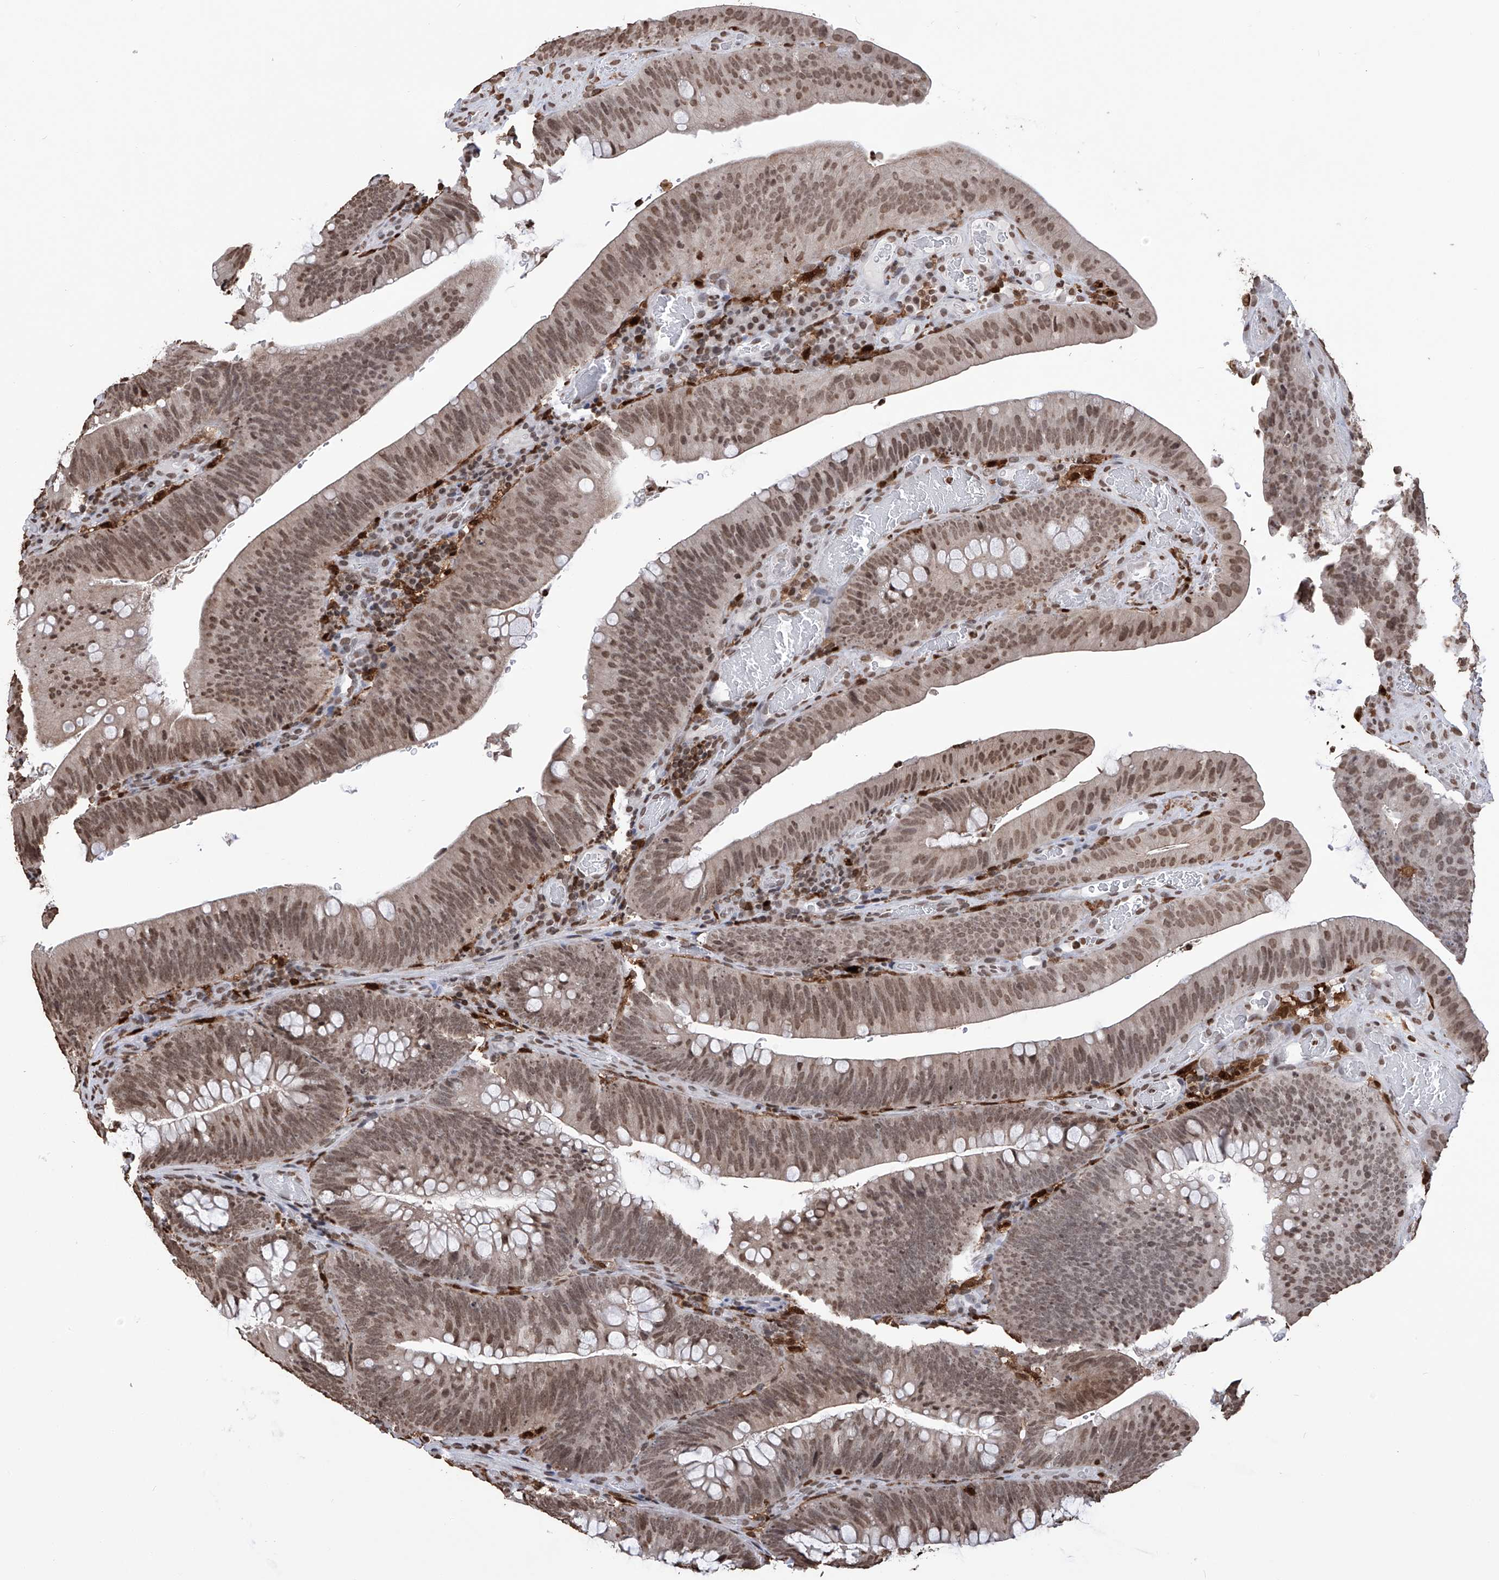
{"staining": {"intensity": "moderate", "quantity": ">75%", "location": "nuclear"}, "tissue": "colorectal cancer", "cell_type": "Tumor cells", "image_type": "cancer", "snomed": [{"axis": "morphology", "description": "Normal tissue, NOS"}, {"axis": "topography", "description": "Colon"}], "caption": "Colorectal cancer was stained to show a protein in brown. There is medium levels of moderate nuclear staining in about >75% of tumor cells.", "gene": "CFAP410", "patient": {"sex": "female", "age": 82}}